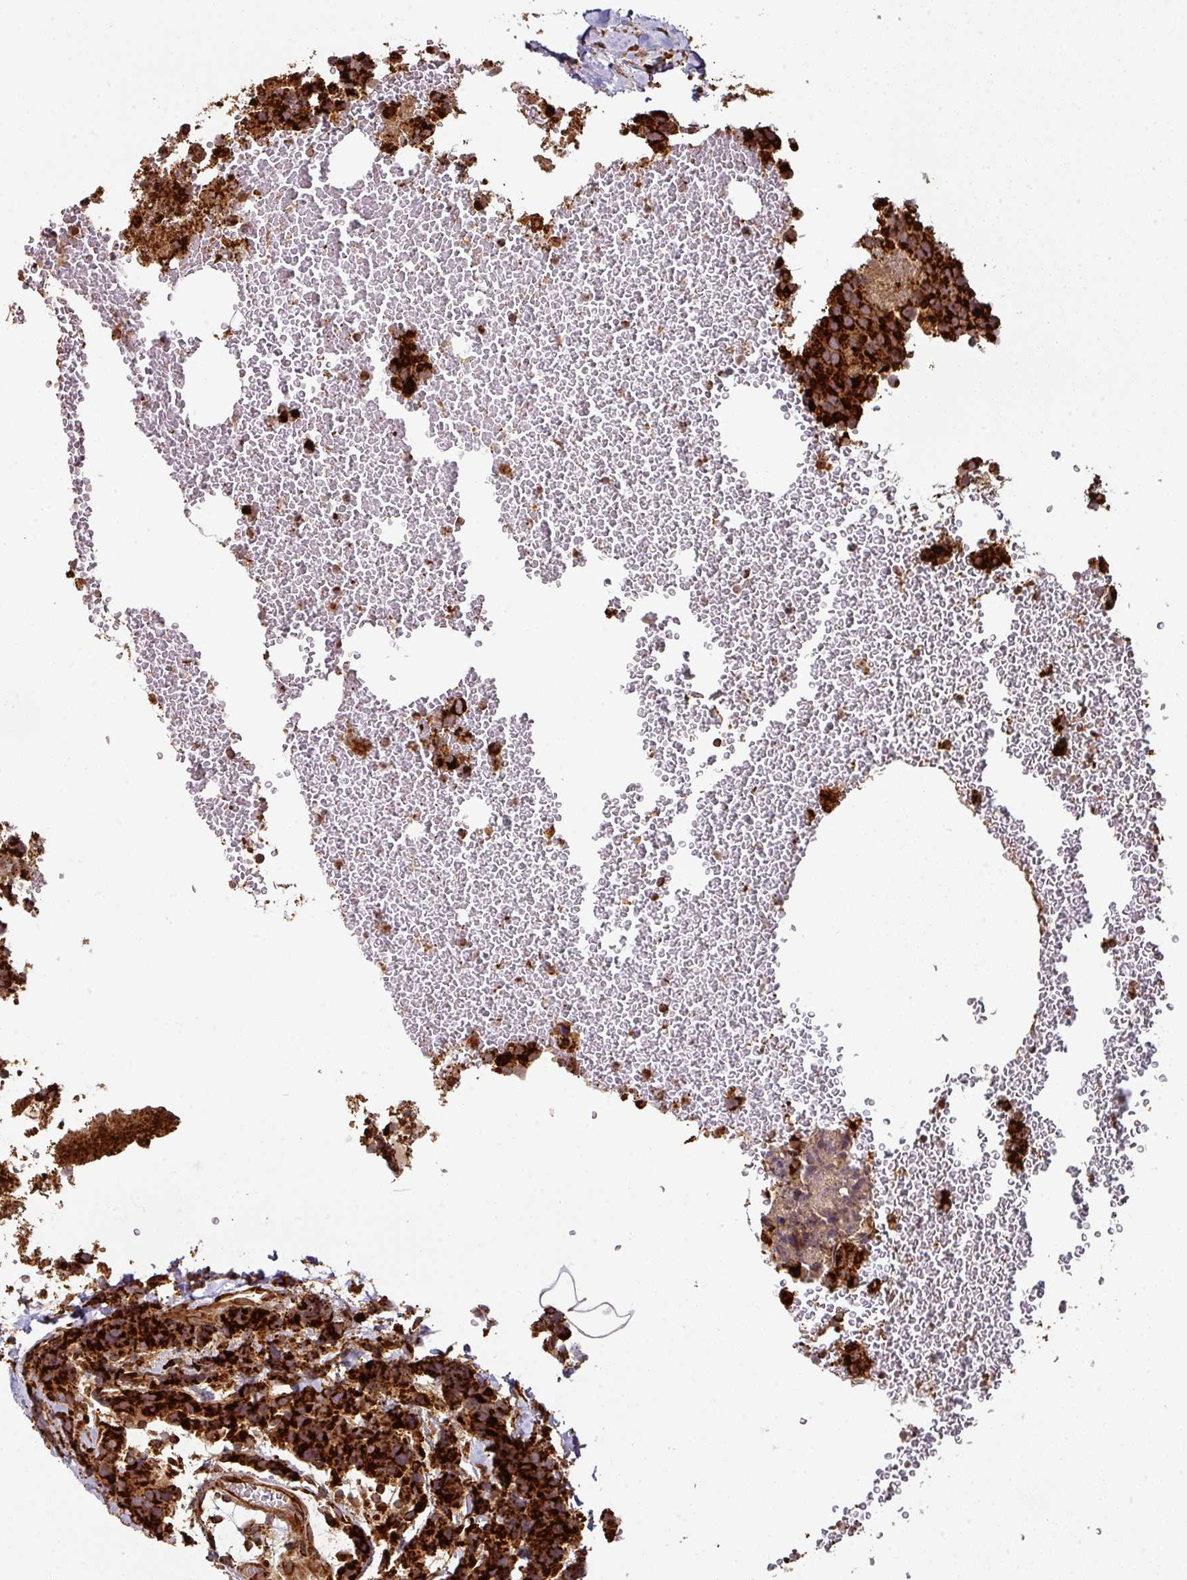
{"staining": {"intensity": "strong", "quantity": ">75%", "location": "cytoplasmic/membranous"}, "tissue": "breast cancer", "cell_type": "Tumor cells", "image_type": "cancer", "snomed": [{"axis": "morphology", "description": "Lobular carcinoma"}, {"axis": "topography", "description": "Breast"}], "caption": "Strong cytoplasmic/membranous expression for a protein is identified in approximately >75% of tumor cells of breast cancer using immunohistochemistry (IHC).", "gene": "TRAP1", "patient": {"sex": "female", "age": 59}}